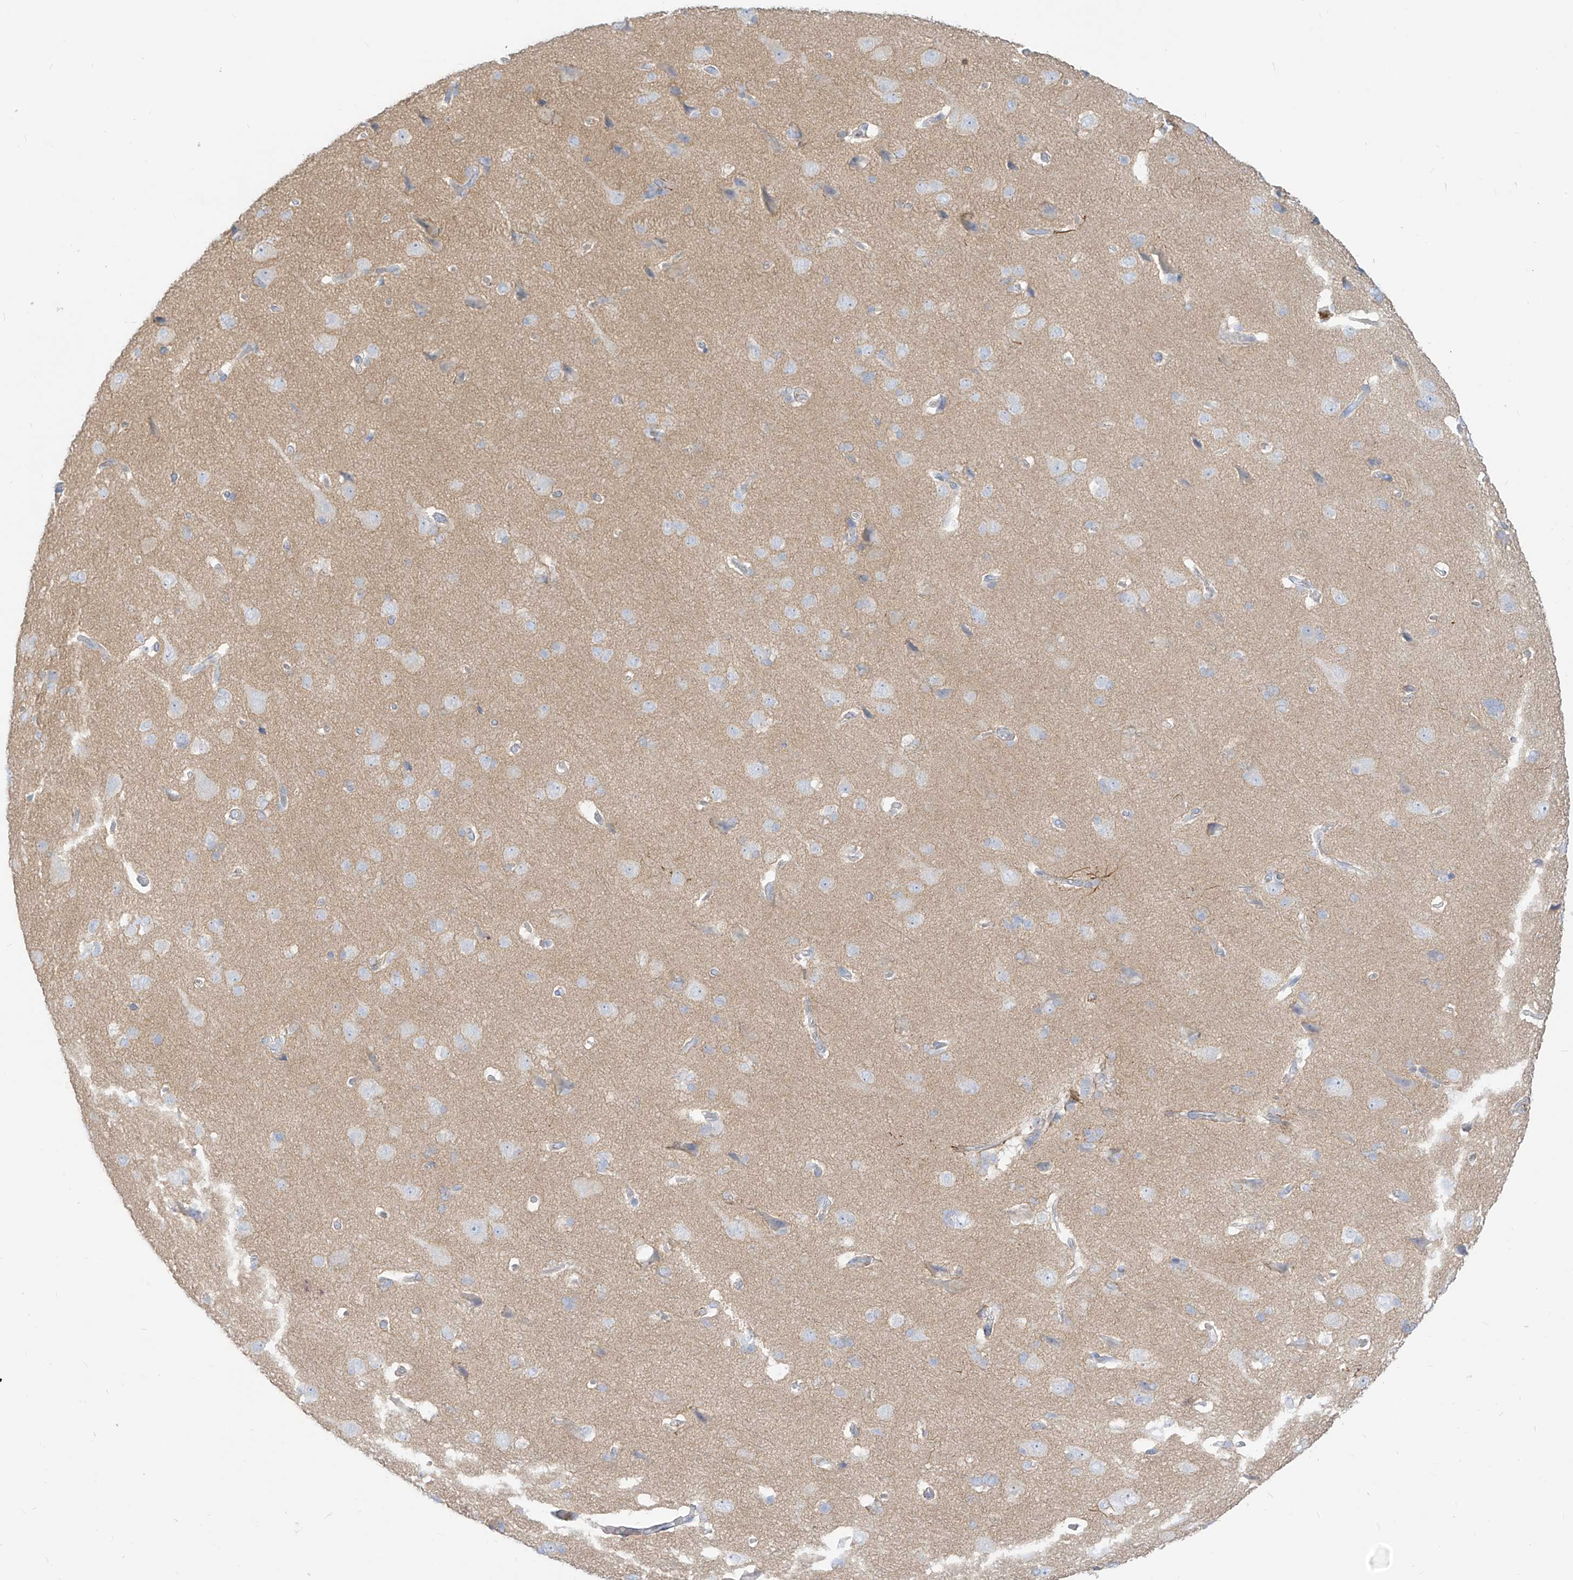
{"staining": {"intensity": "negative", "quantity": "none", "location": "none"}, "tissue": "cerebral cortex", "cell_type": "Endothelial cells", "image_type": "normal", "snomed": [{"axis": "morphology", "description": "Normal tissue, NOS"}, {"axis": "topography", "description": "Cerebral cortex"}], "caption": "Immunohistochemistry image of benign cerebral cortex stained for a protein (brown), which reveals no positivity in endothelial cells. (Brightfield microscopy of DAB (3,3'-diaminobenzidine) immunohistochemistry (IHC) at high magnification).", "gene": "ARHGEF40", "patient": {"sex": "male", "age": 62}}